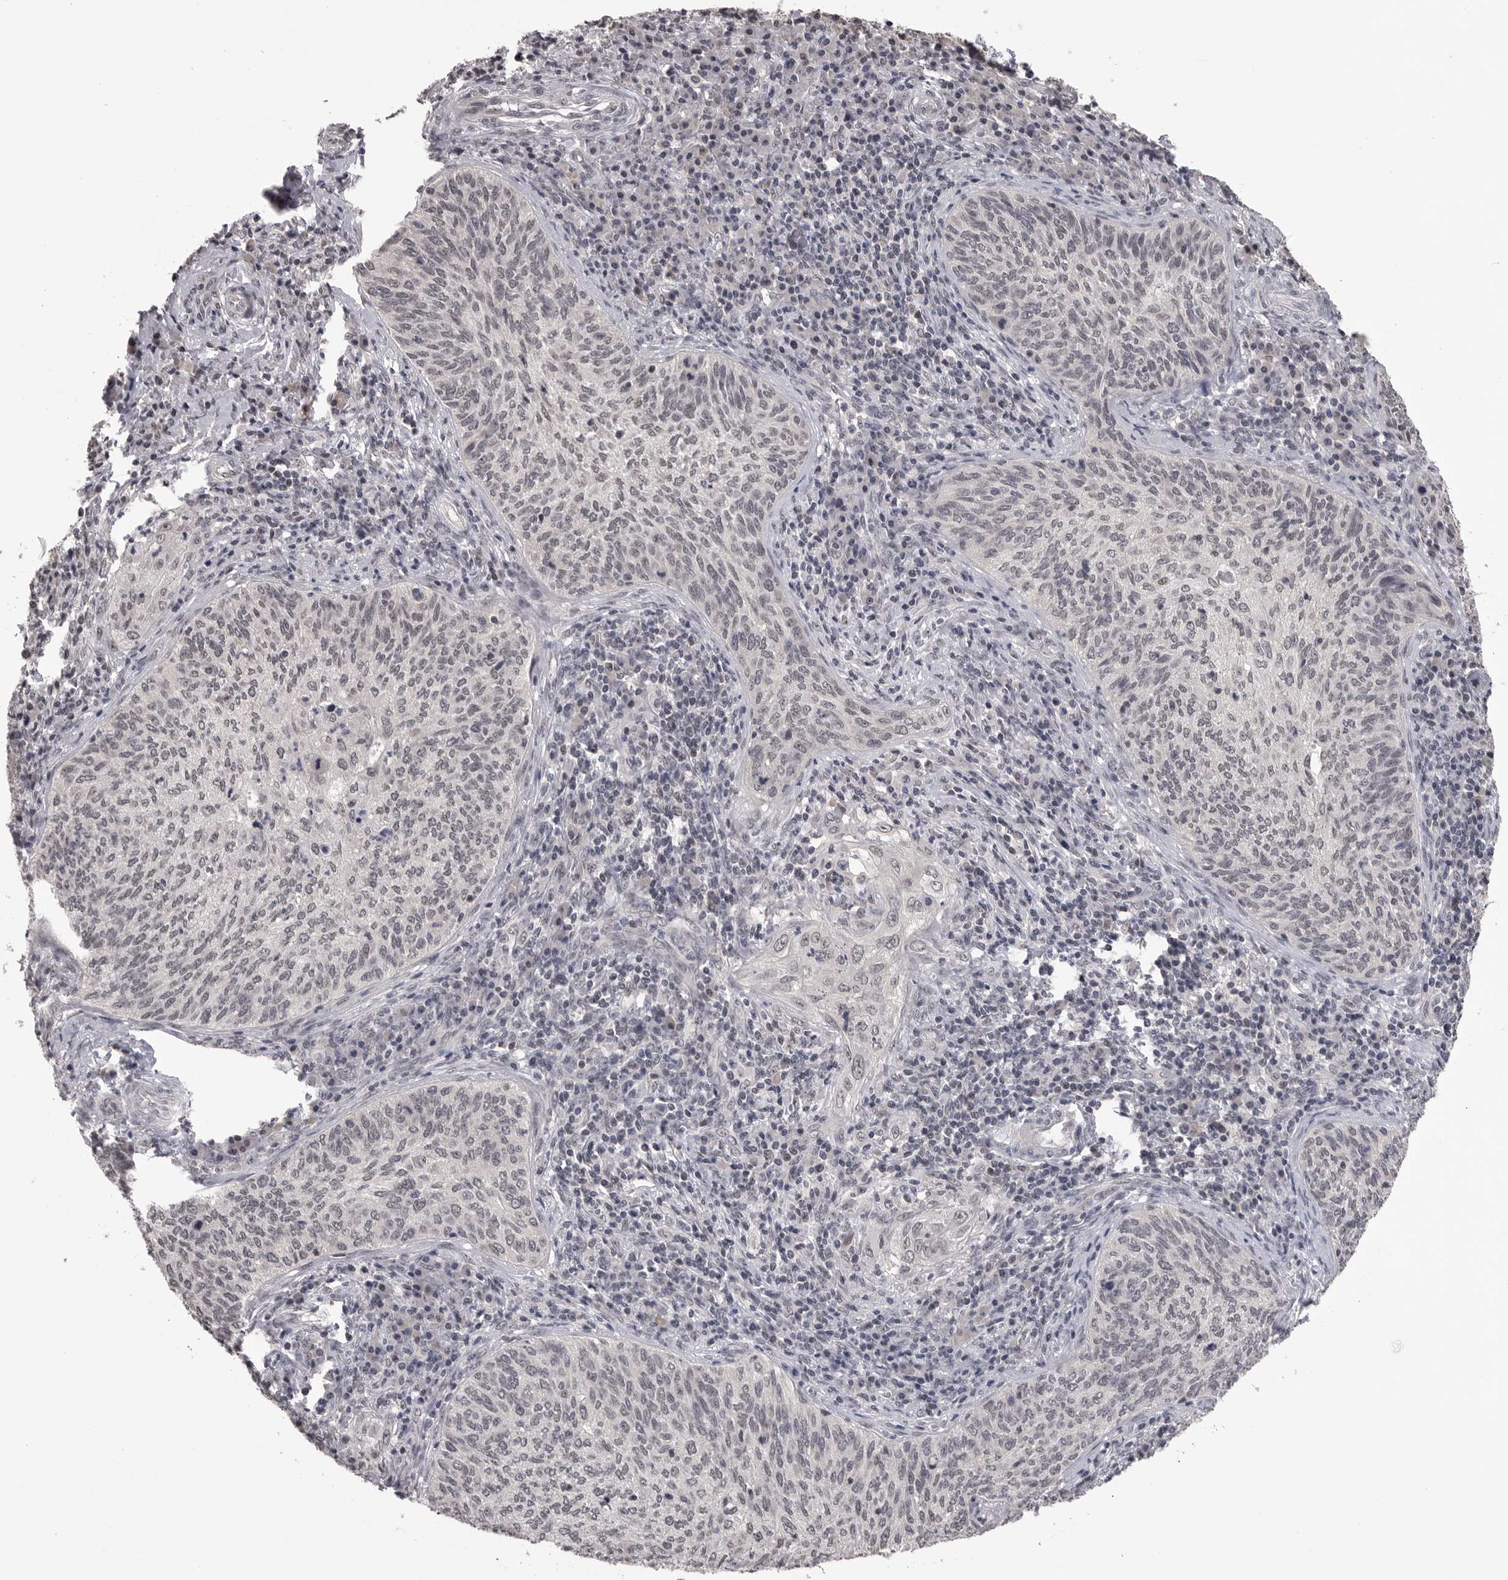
{"staining": {"intensity": "weak", "quantity": "25%-75%", "location": "nuclear"}, "tissue": "cervical cancer", "cell_type": "Tumor cells", "image_type": "cancer", "snomed": [{"axis": "morphology", "description": "Squamous cell carcinoma, NOS"}, {"axis": "topography", "description": "Cervix"}], "caption": "Cervical cancer stained with a brown dye displays weak nuclear positive expression in about 25%-75% of tumor cells.", "gene": "DLG2", "patient": {"sex": "female", "age": 30}}